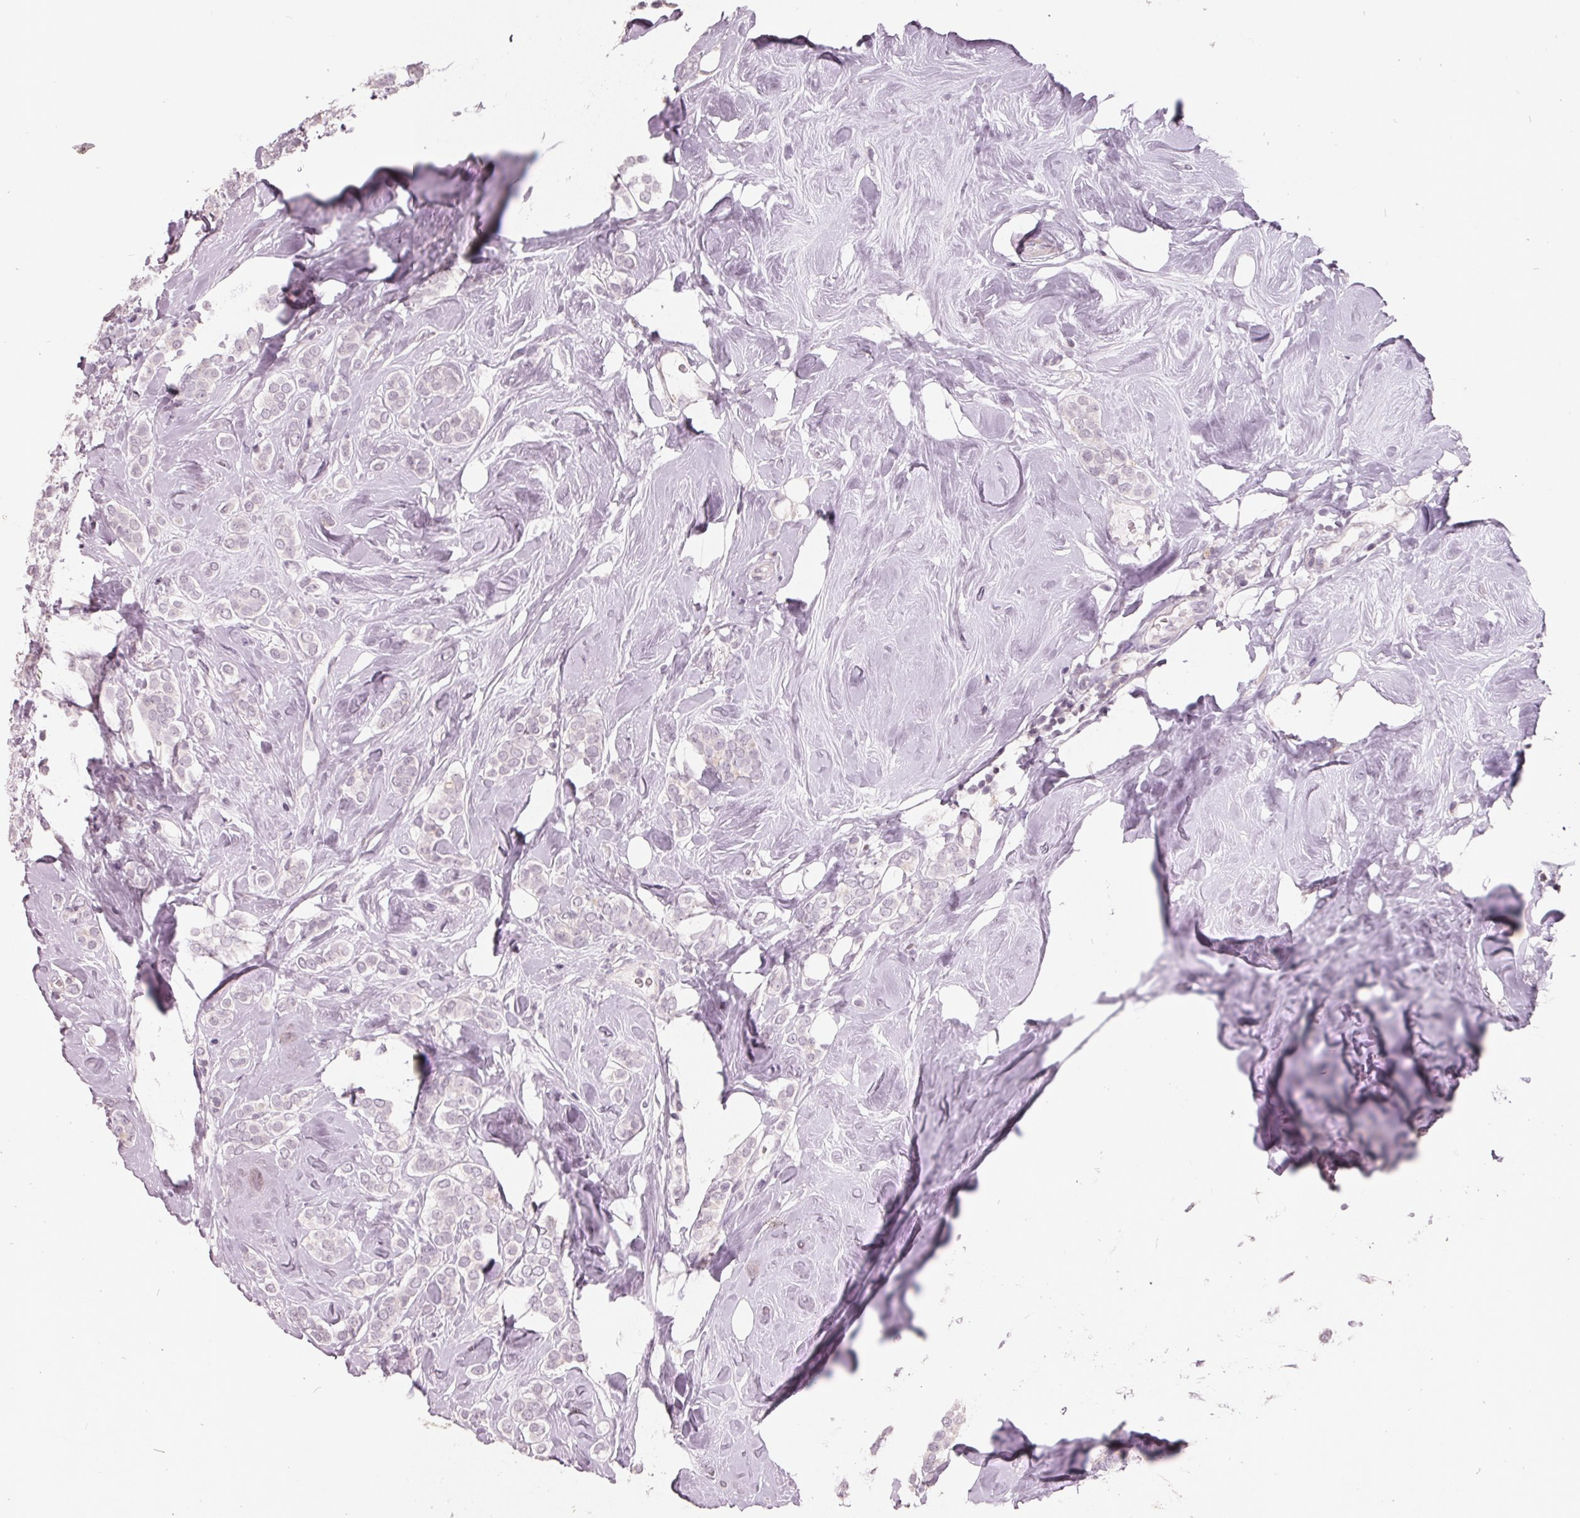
{"staining": {"intensity": "negative", "quantity": "none", "location": "none"}, "tissue": "breast cancer", "cell_type": "Tumor cells", "image_type": "cancer", "snomed": [{"axis": "morphology", "description": "Lobular carcinoma"}, {"axis": "topography", "description": "Breast"}], "caption": "An image of breast cancer stained for a protein reveals no brown staining in tumor cells.", "gene": "FTCD", "patient": {"sex": "female", "age": 49}}